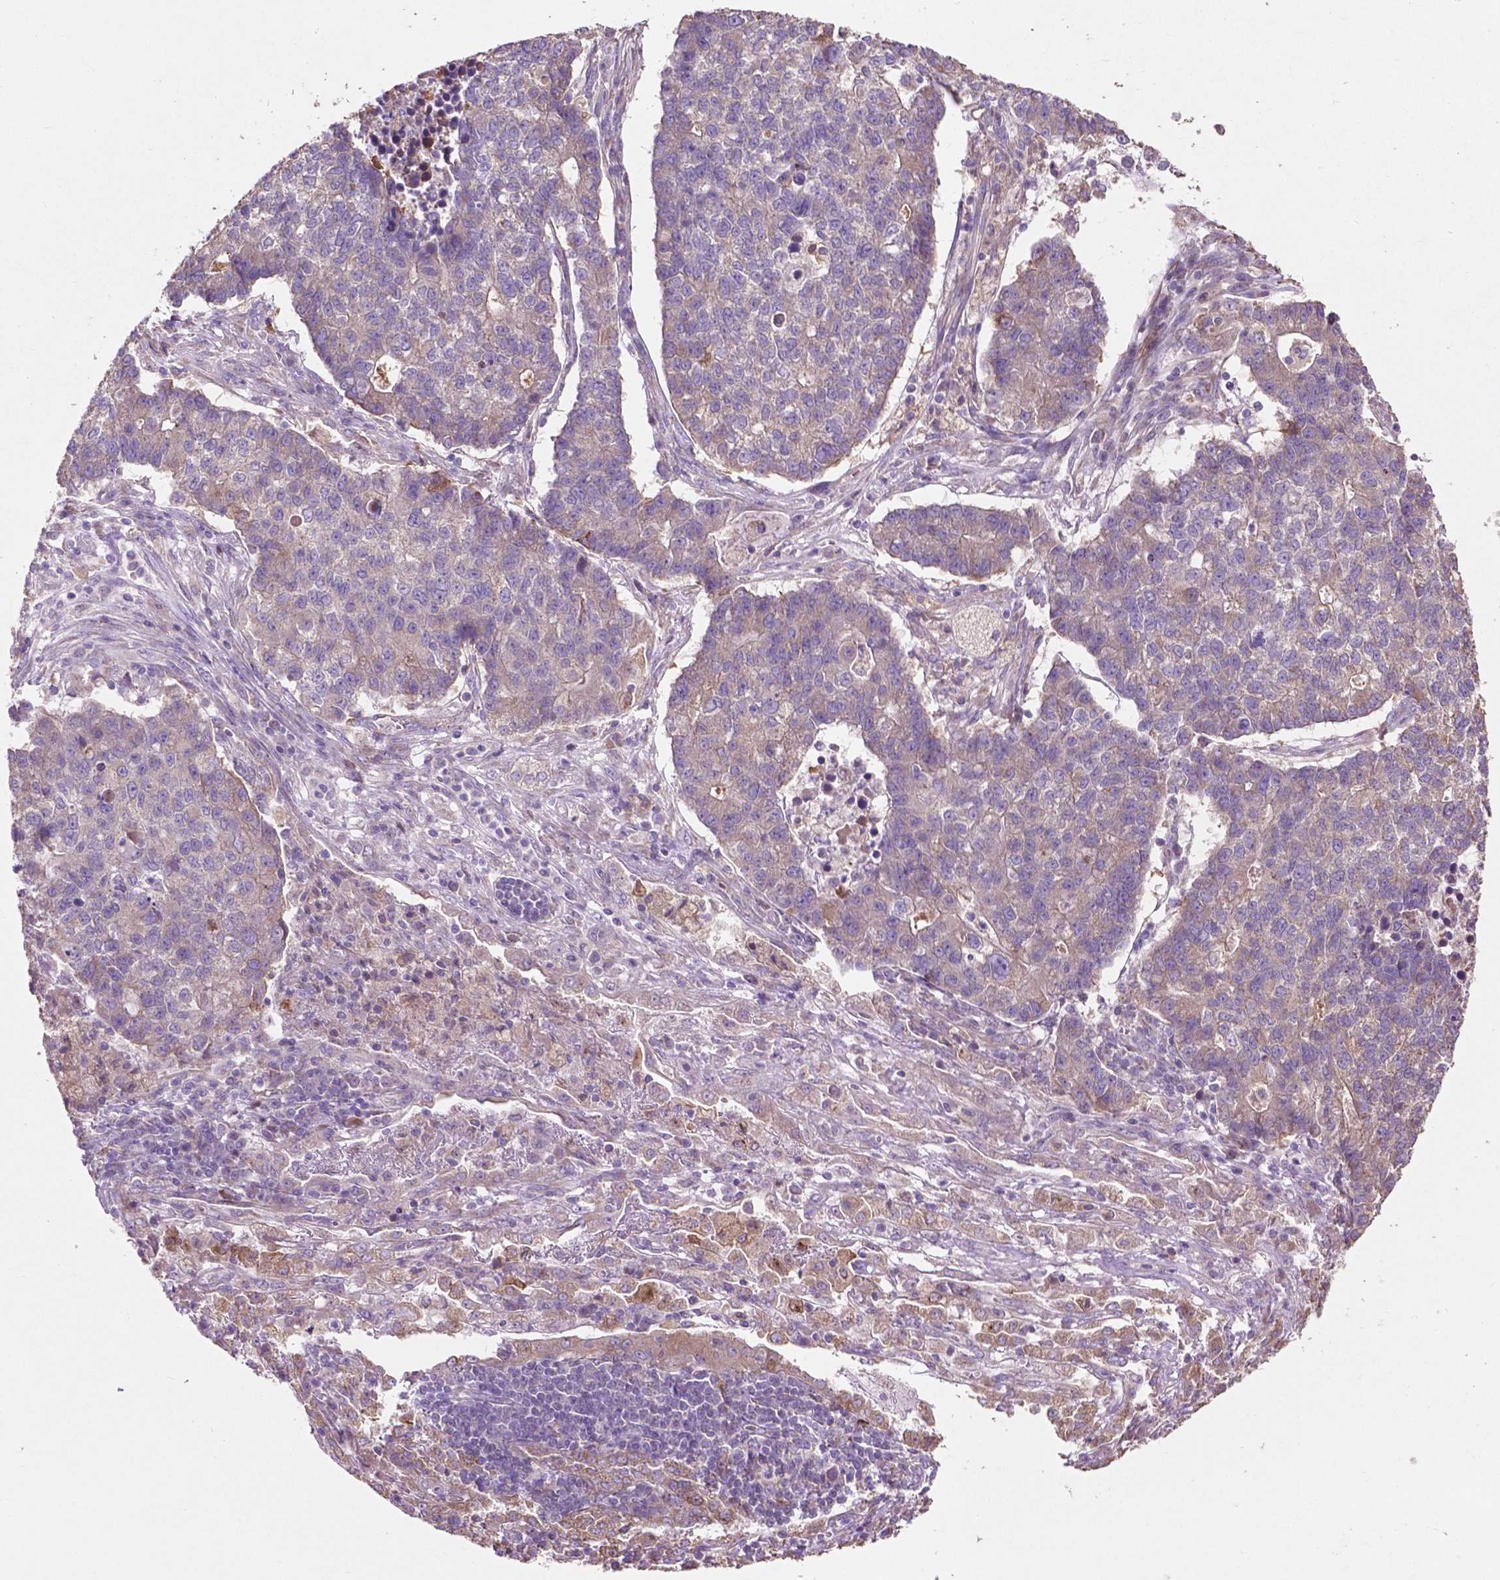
{"staining": {"intensity": "negative", "quantity": "none", "location": "none"}, "tissue": "lung cancer", "cell_type": "Tumor cells", "image_type": "cancer", "snomed": [{"axis": "morphology", "description": "Adenocarcinoma, NOS"}, {"axis": "topography", "description": "Lung"}], "caption": "Immunohistochemistry (IHC) image of neoplastic tissue: human lung cancer stained with DAB (3,3'-diaminobenzidine) exhibits no significant protein staining in tumor cells.", "gene": "MBTPS1", "patient": {"sex": "male", "age": 57}}